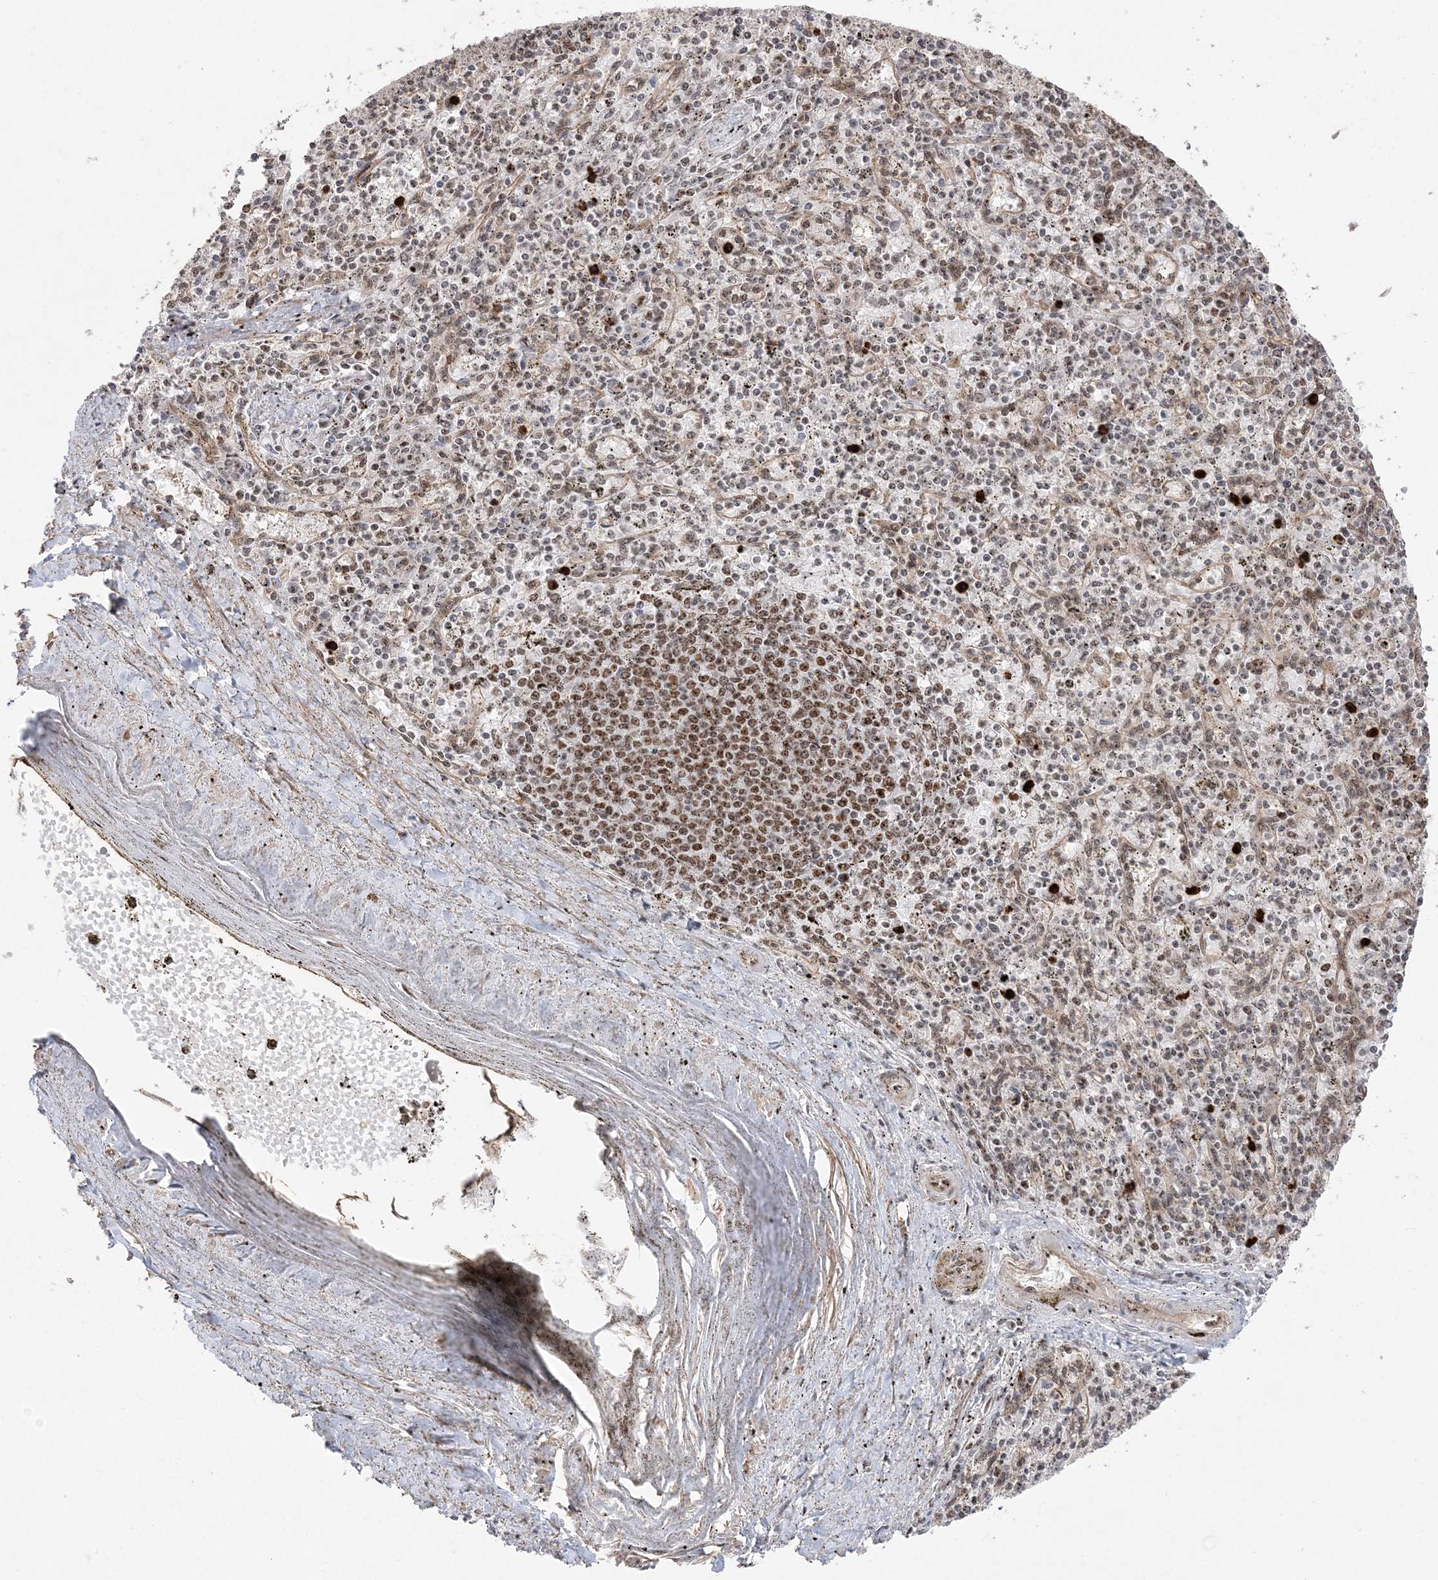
{"staining": {"intensity": "moderate", "quantity": "25%-75%", "location": "nuclear"}, "tissue": "spleen", "cell_type": "Cells in red pulp", "image_type": "normal", "snomed": [{"axis": "morphology", "description": "Normal tissue, NOS"}, {"axis": "topography", "description": "Spleen"}], "caption": "High-power microscopy captured an IHC image of normal spleen, revealing moderate nuclear staining in about 25%-75% of cells in red pulp. (IHC, brightfield microscopy, high magnification).", "gene": "RBM17", "patient": {"sex": "male", "age": 72}}